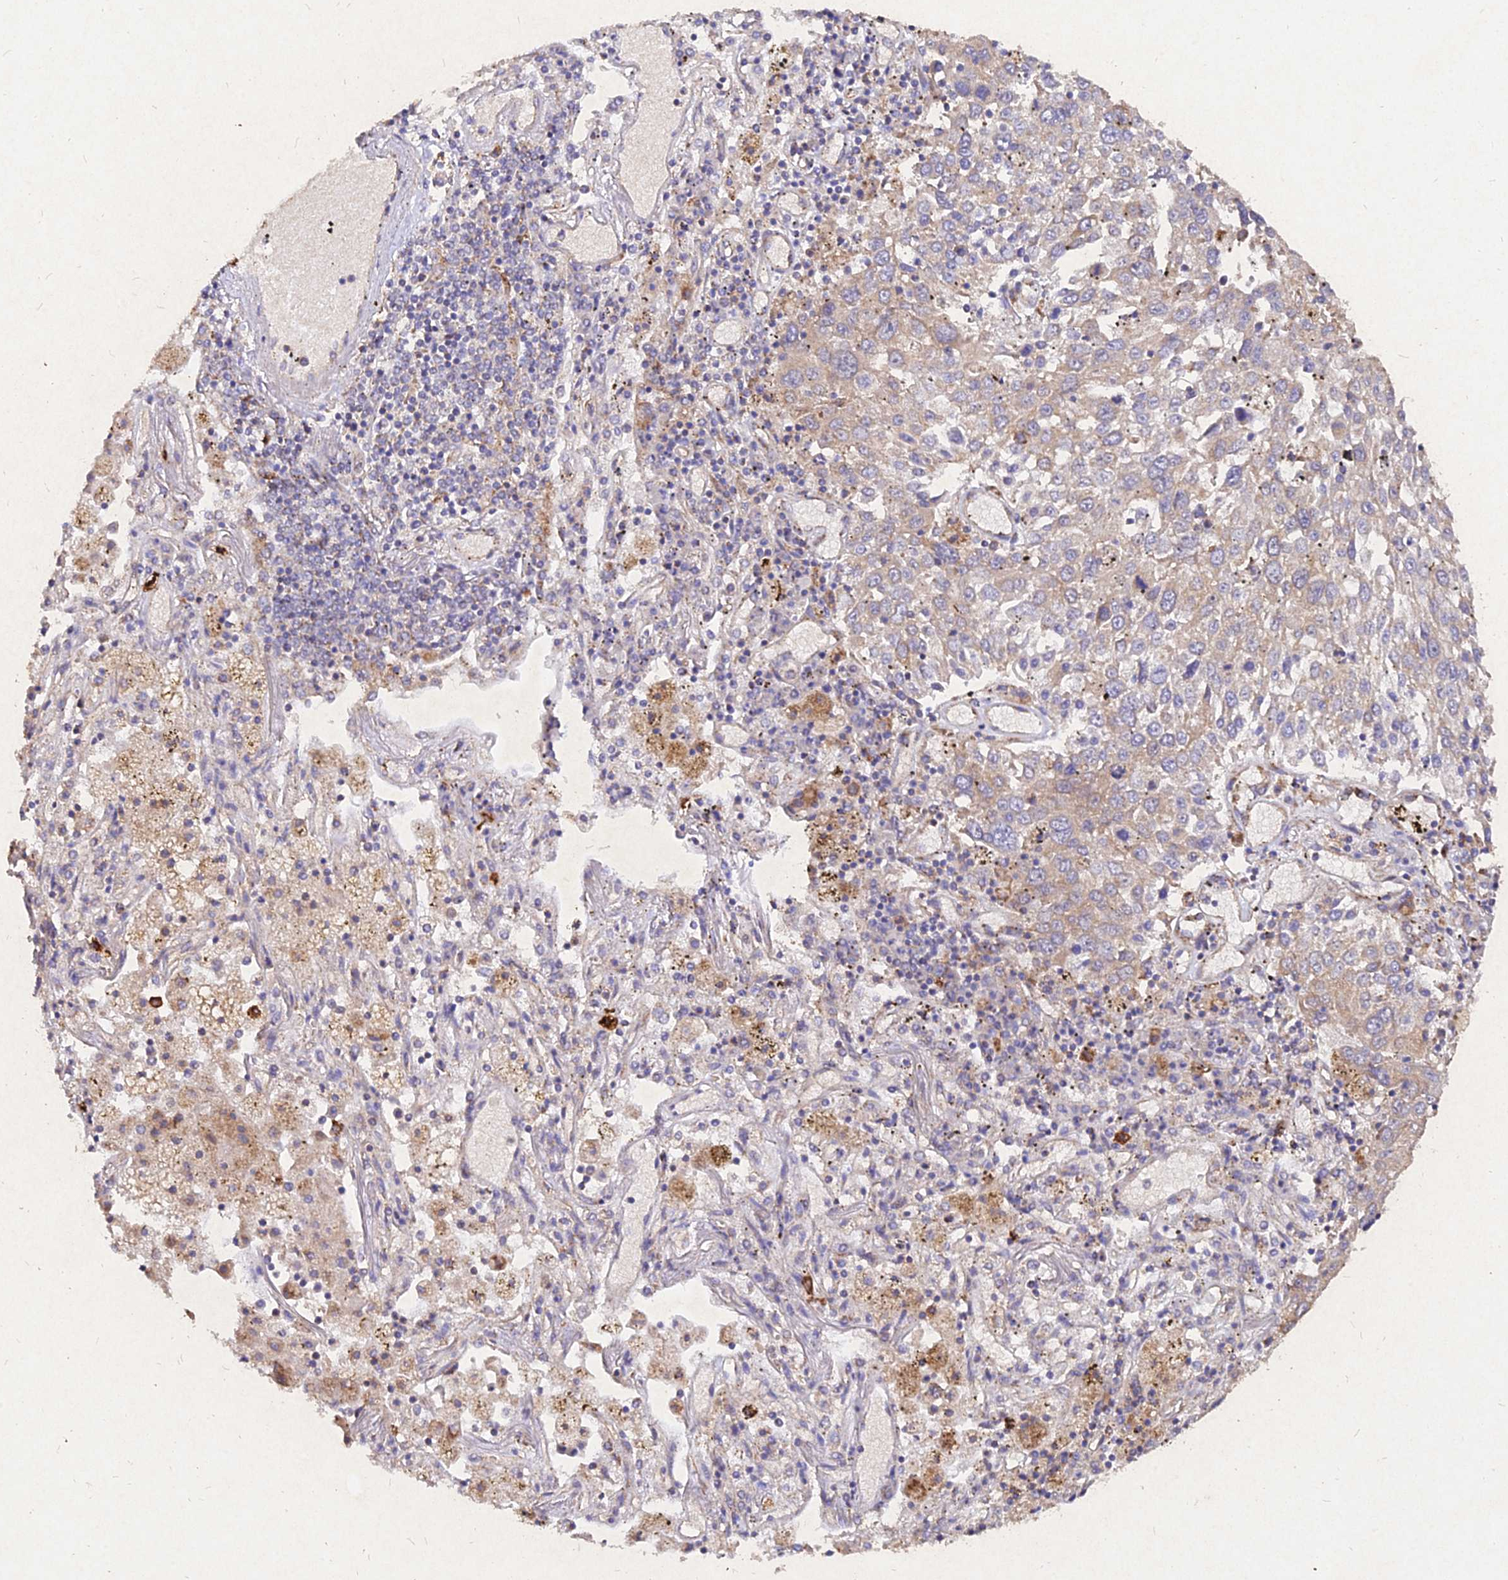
{"staining": {"intensity": "weak", "quantity": ">75%", "location": "cytoplasmic/membranous"}, "tissue": "lung cancer", "cell_type": "Tumor cells", "image_type": "cancer", "snomed": [{"axis": "morphology", "description": "Squamous cell carcinoma, NOS"}, {"axis": "topography", "description": "Lung"}], "caption": "A photomicrograph of human lung squamous cell carcinoma stained for a protein demonstrates weak cytoplasmic/membranous brown staining in tumor cells.", "gene": "SKA1", "patient": {"sex": "male", "age": 65}}